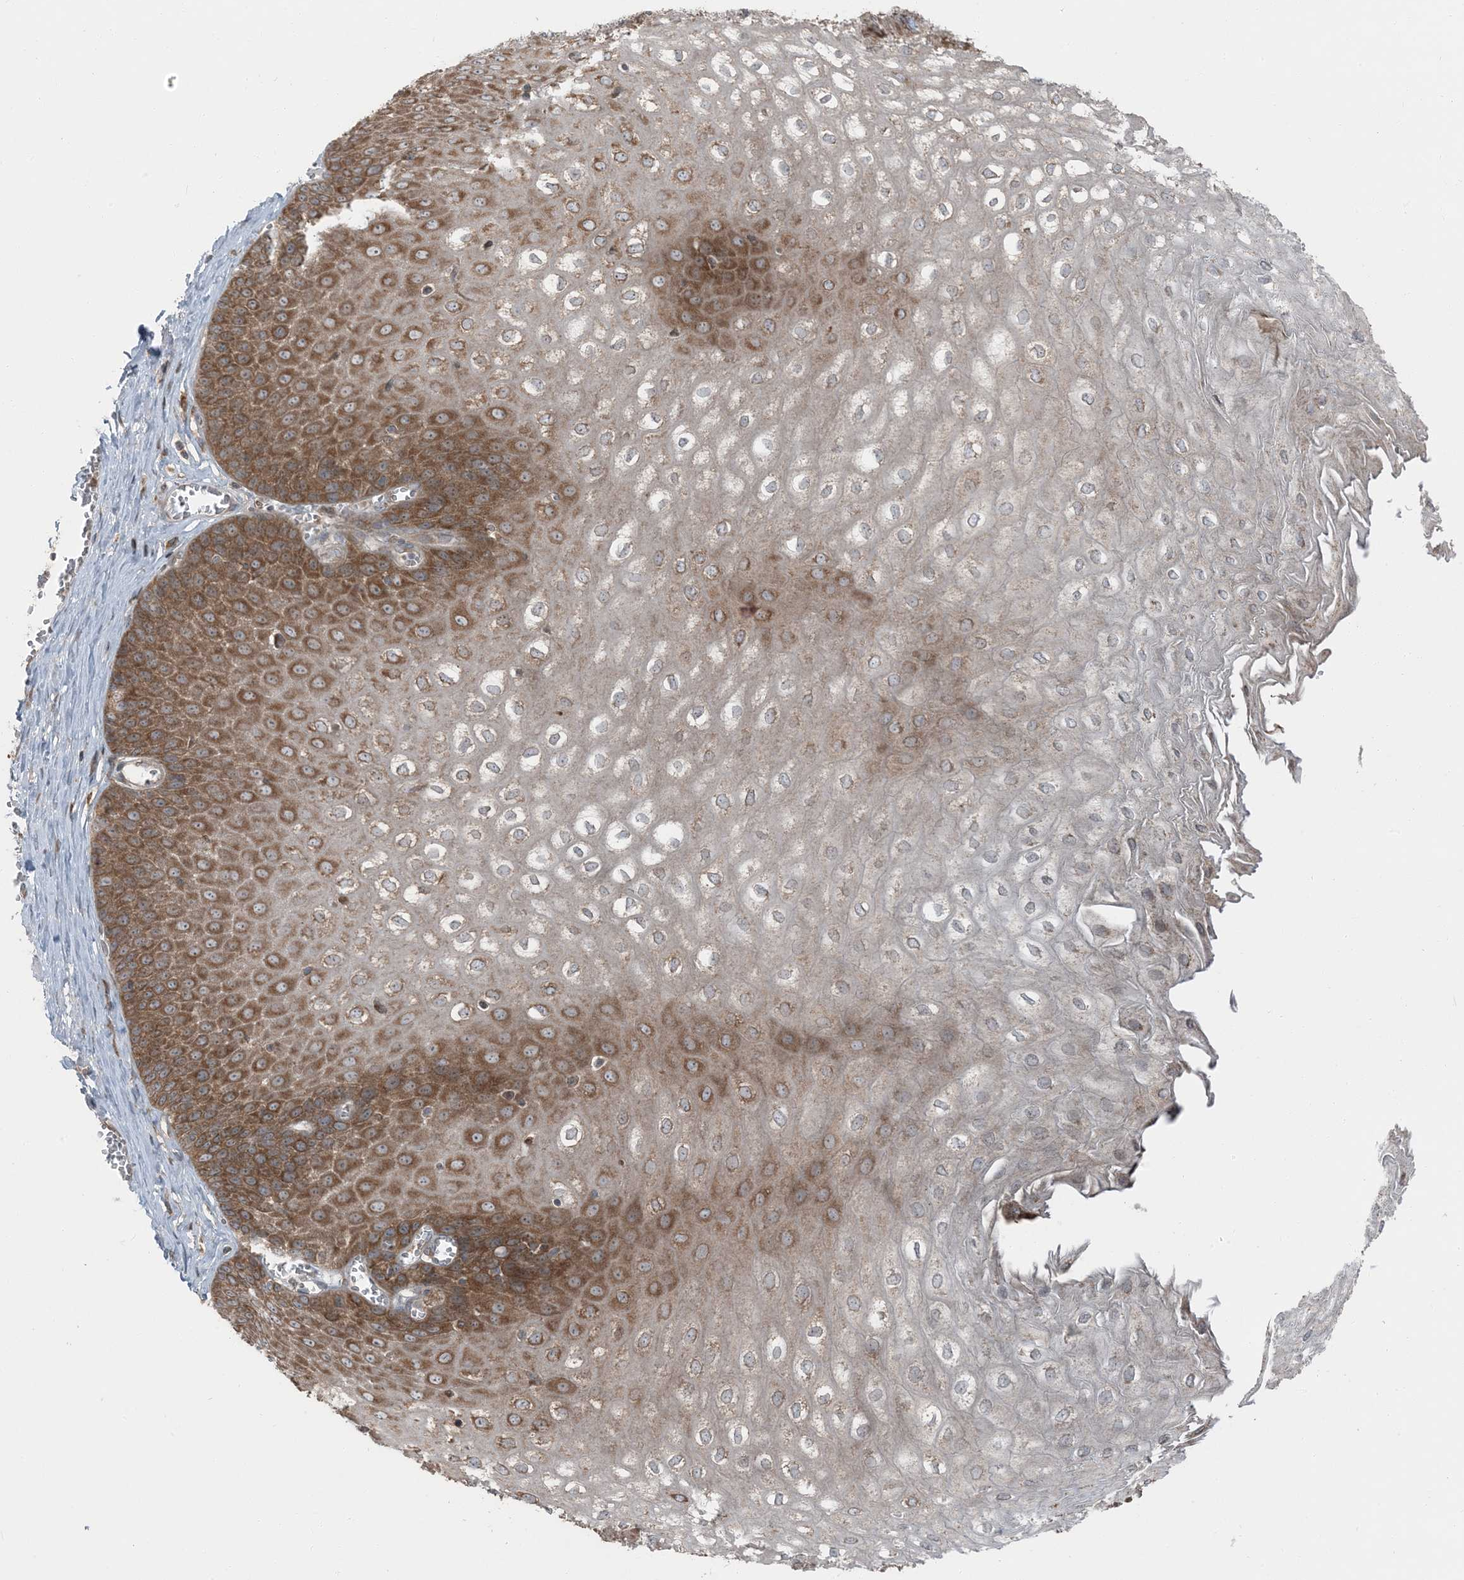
{"staining": {"intensity": "strong", "quantity": "25%-75%", "location": "cytoplasmic/membranous"}, "tissue": "esophagus", "cell_type": "Squamous epithelial cells", "image_type": "normal", "snomed": [{"axis": "morphology", "description": "Normal tissue, NOS"}, {"axis": "topography", "description": "Esophagus"}], "caption": "A brown stain labels strong cytoplasmic/membranous positivity of a protein in squamous epithelial cells of benign esophagus. The protein is shown in brown color, while the nuclei are stained blue.", "gene": "RAB3GAP1", "patient": {"sex": "male", "age": 60}}